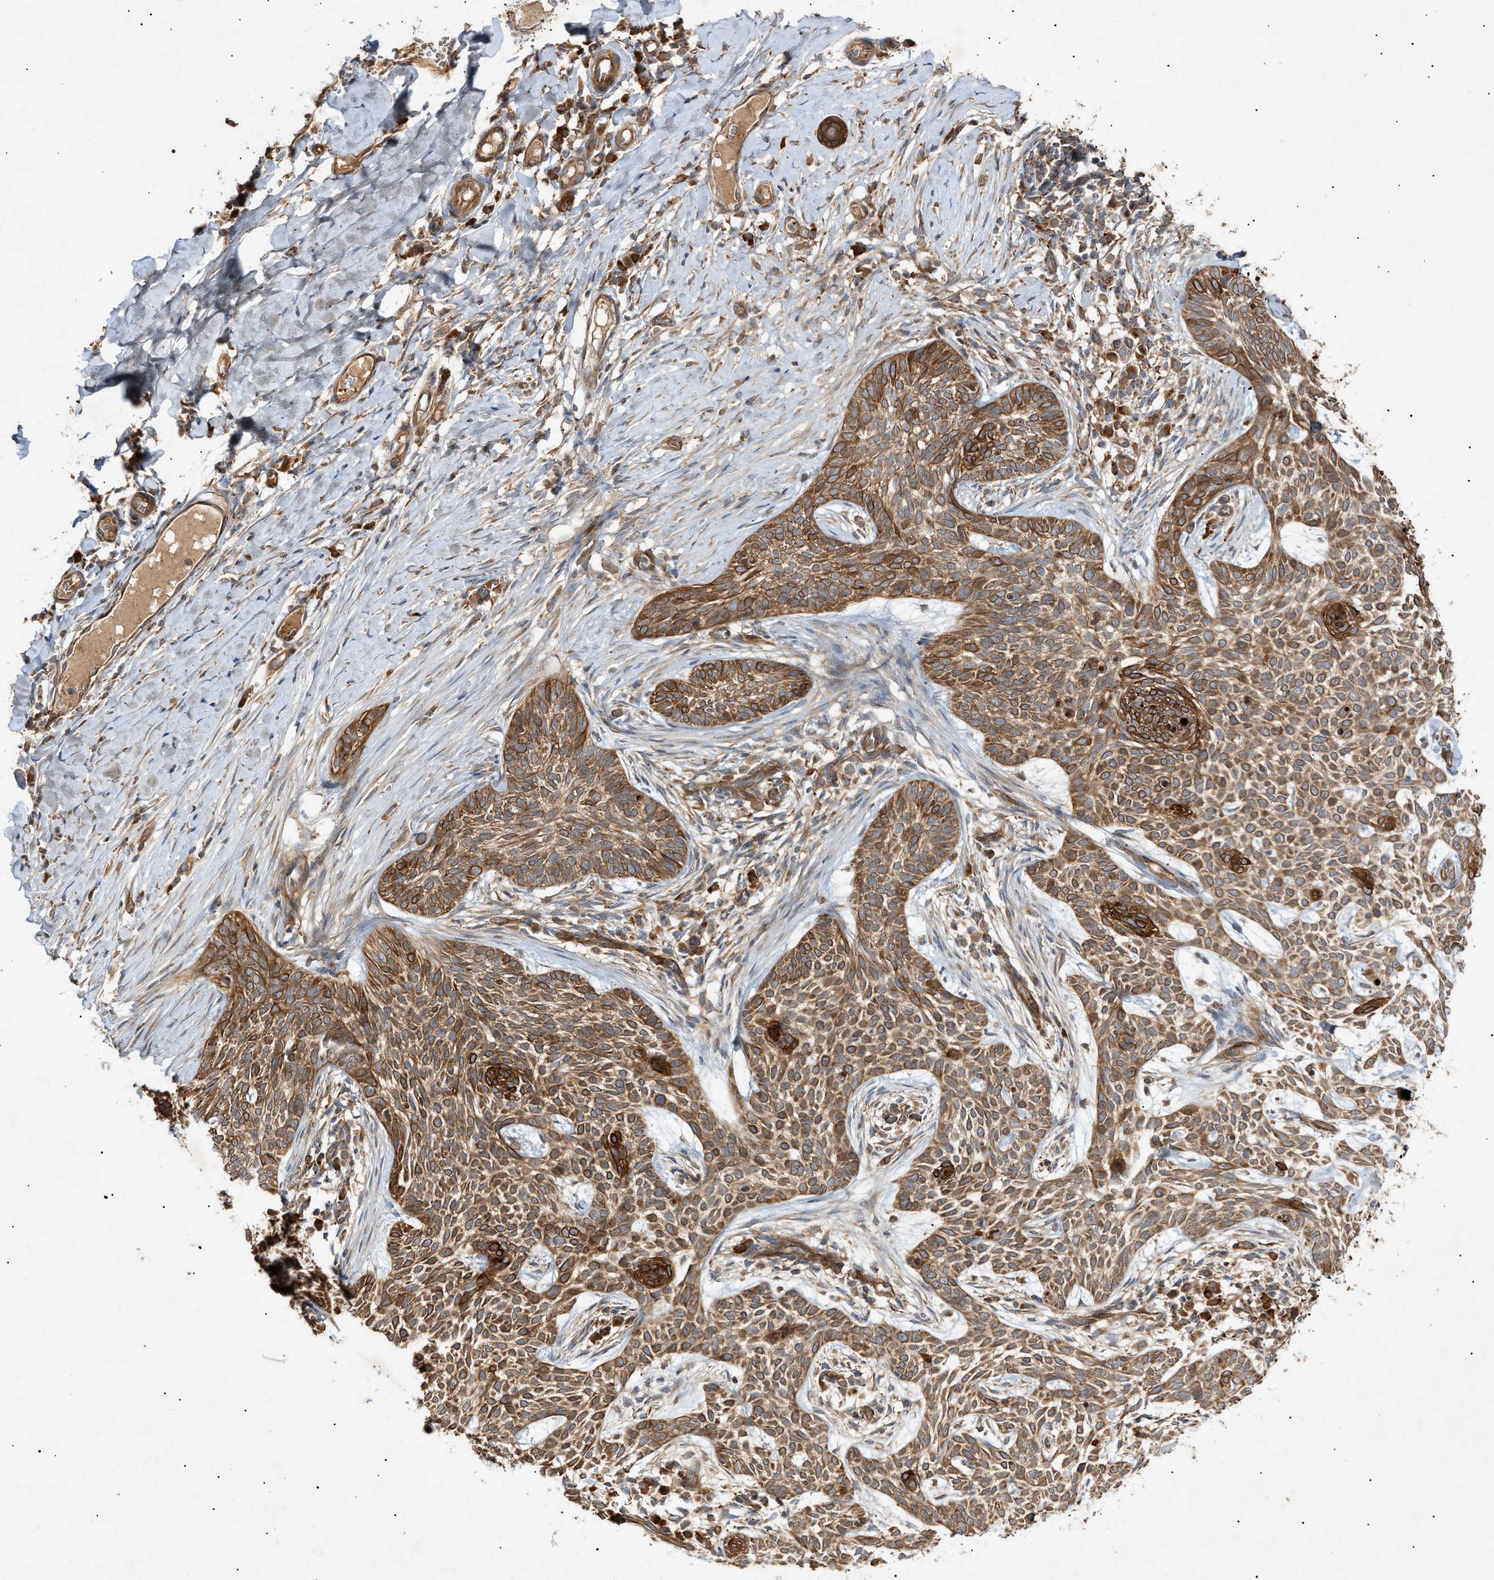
{"staining": {"intensity": "moderate", "quantity": ">75%", "location": "cytoplasmic/membranous"}, "tissue": "skin cancer", "cell_type": "Tumor cells", "image_type": "cancer", "snomed": [{"axis": "morphology", "description": "Basal cell carcinoma"}, {"axis": "topography", "description": "Skin"}], "caption": "Immunohistochemical staining of human basal cell carcinoma (skin) exhibits medium levels of moderate cytoplasmic/membranous protein positivity in about >75% of tumor cells. The protein of interest is shown in brown color, while the nuclei are stained blue.", "gene": "MTCH1", "patient": {"sex": "female", "age": 59}}